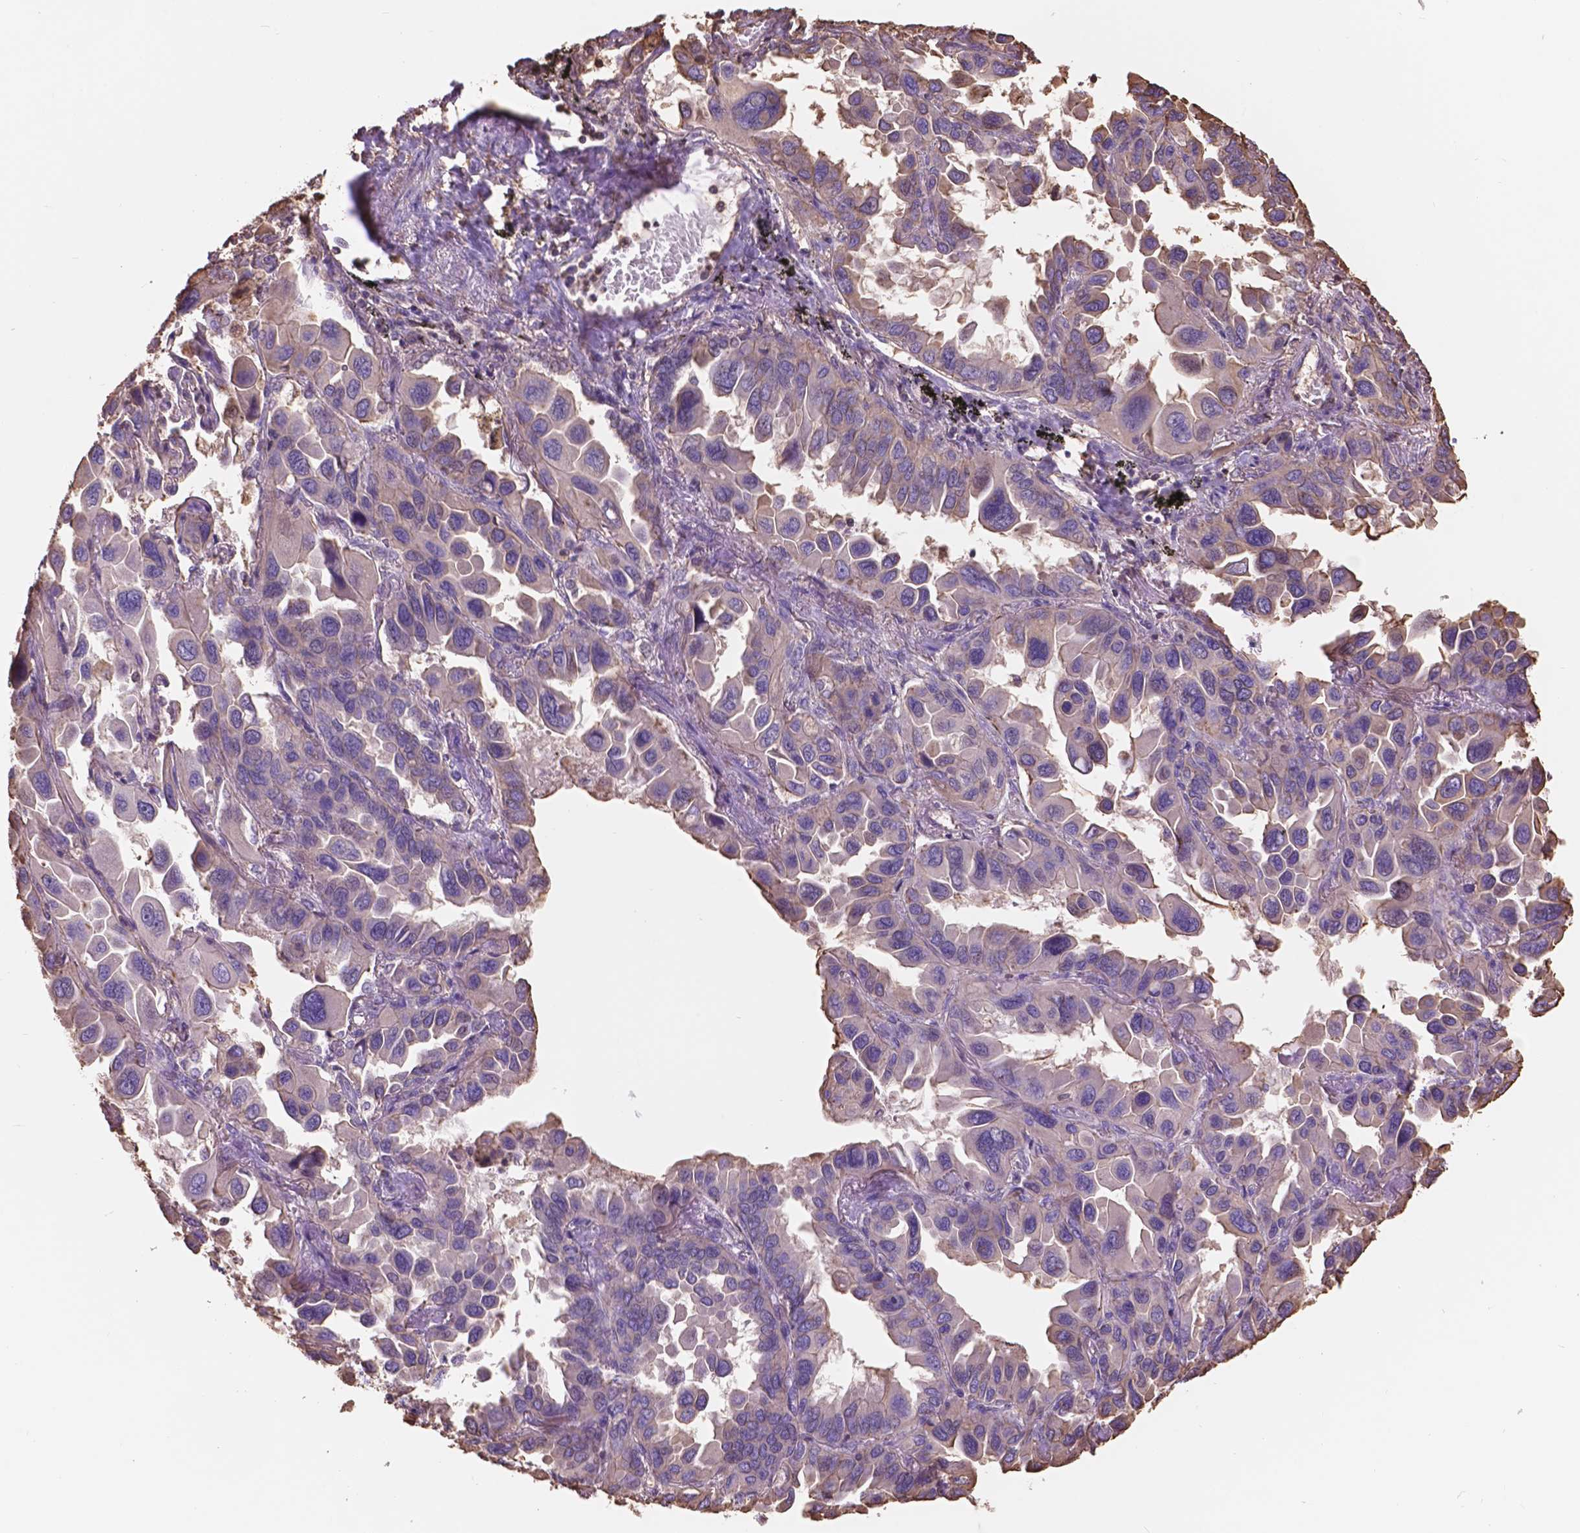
{"staining": {"intensity": "negative", "quantity": "none", "location": "none"}, "tissue": "lung cancer", "cell_type": "Tumor cells", "image_type": "cancer", "snomed": [{"axis": "morphology", "description": "Adenocarcinoma, NOS"}, {"axis": "topography", "description": "Lung"}], "caption": "High magnification brightfield microscopy of lung cancer stained with DAB (brown) and counterstained with hematoxylin (blue): tumor cells show no significant expression.", "gene": "NIPA2", "patient": {"sex": "male", "age": 64}}